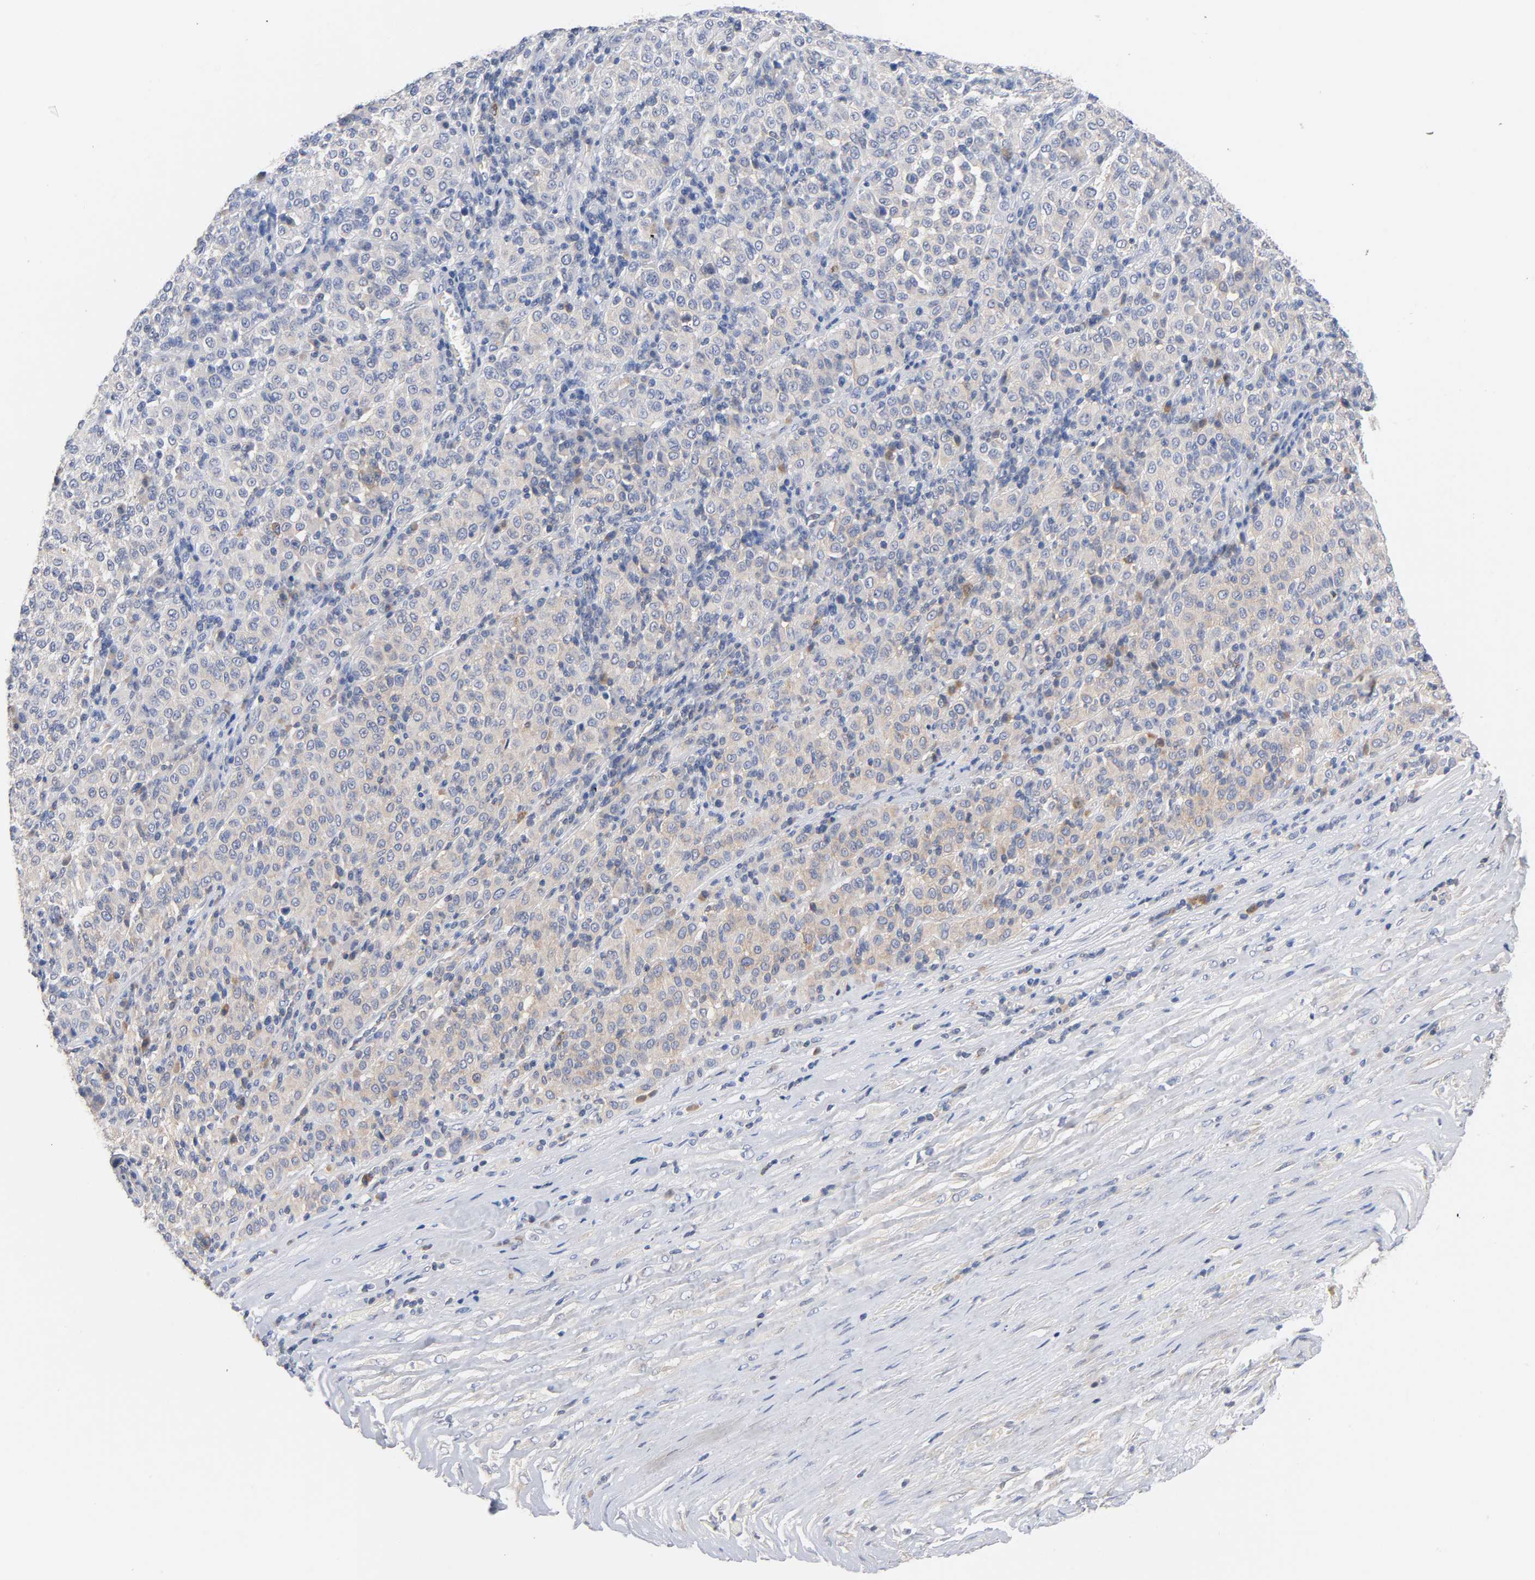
{"staining": {"intensity": "weak", "quantity": "25%-75%", "location": "cytoplasmic/membranous"}, "tissue": "melanoma", "cell_type": "Tumor cells", "image_type": "cancer", "snomed": [{"axis": "morphology", "description": "Malignant melanoma, Metastatic site"}, {"axis": "topography", "description": "Pancreas"}], "caption": "A brown stain highlights weak cytoplasmic/membranous positivity of a protein in malignant melanoma (metastatic site) tumor cells.", "gene": "MALT1", "patient": {"sex": "female", "age": 30}}